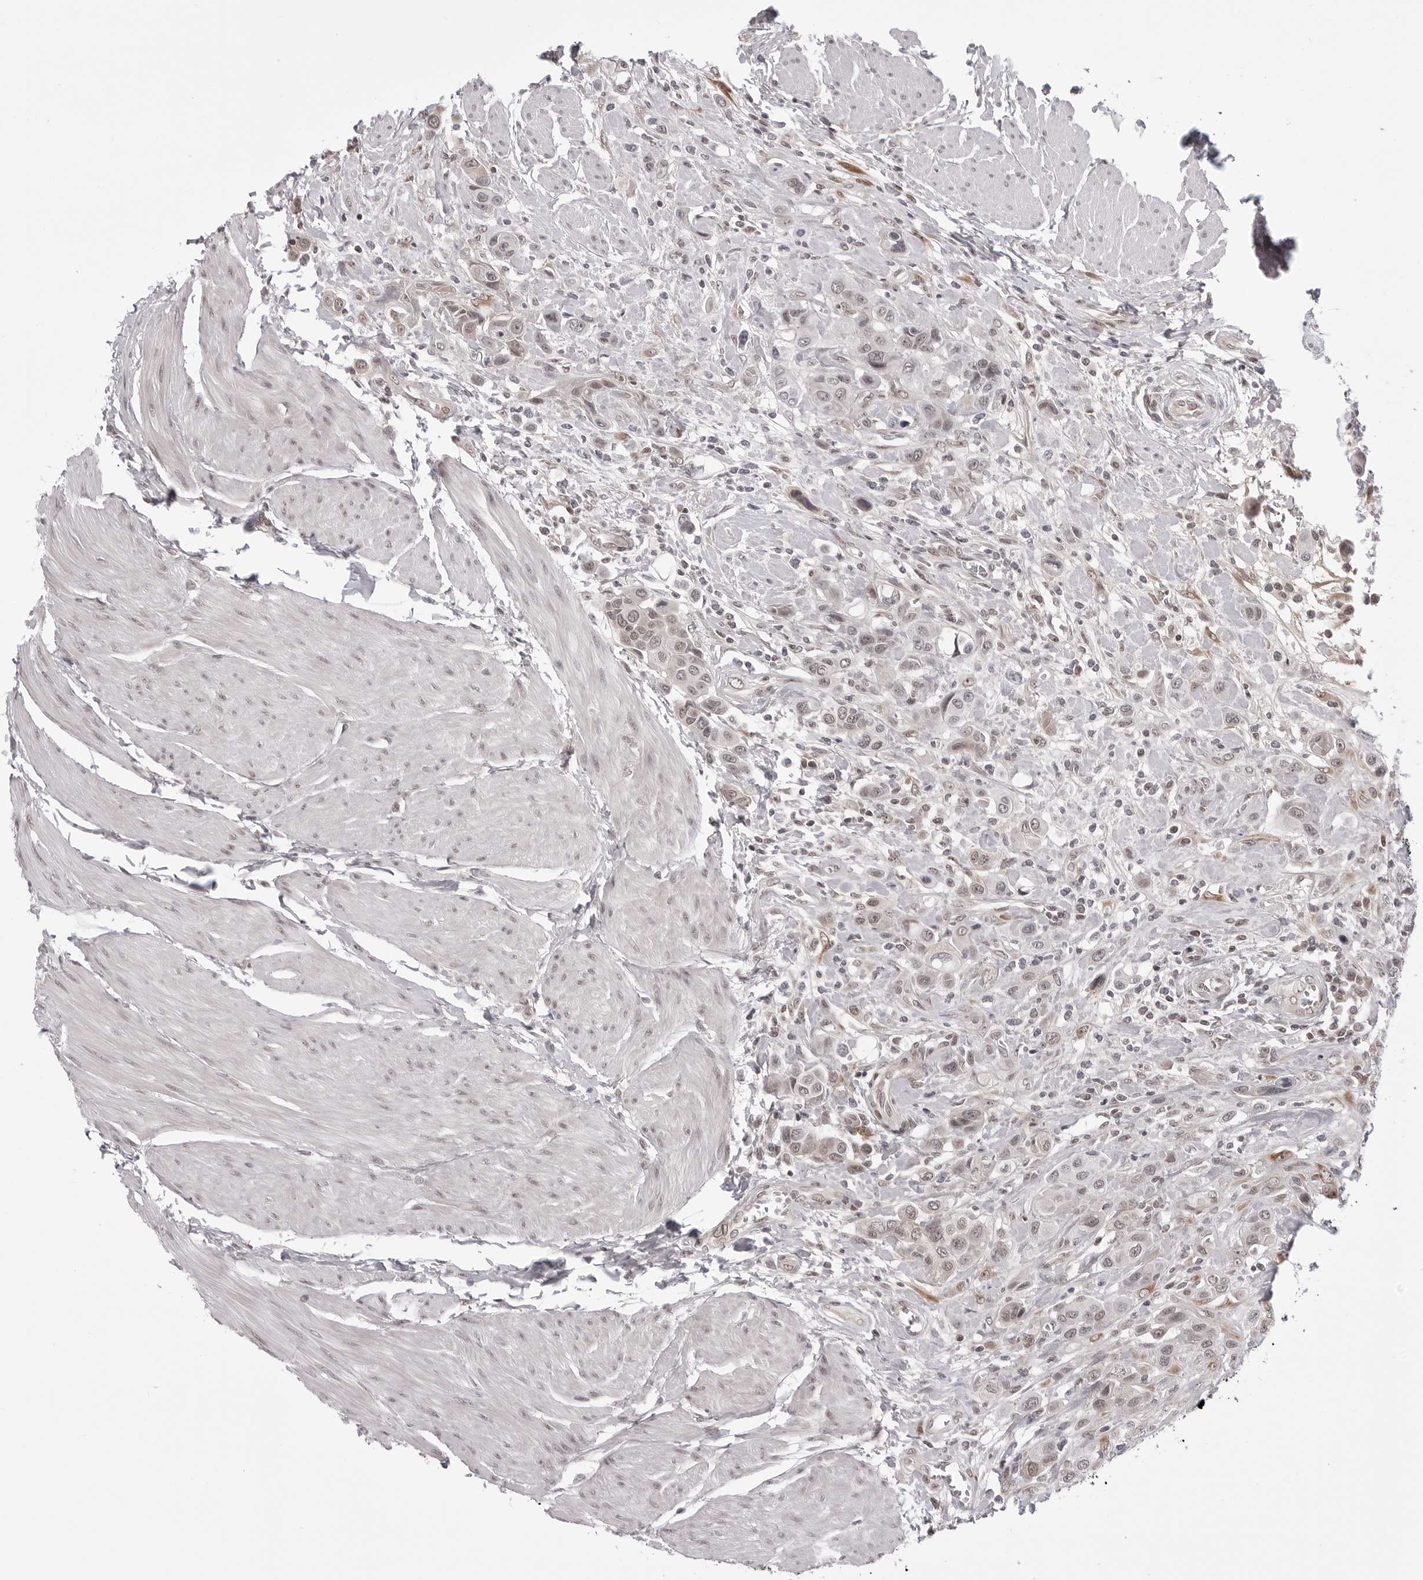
{"staining": {"intensity": "weak", "quantity": ">75%", "location": "nuclear"}, "tissue": "urothelial cancer", "cell_type": "Tumor cells", "image_type": "cancer", "snomed": [{"axis": "morphology", "description": "Urothelial carcinoma, High grade"}, {"axis": "topography", "description": "Urinary bladder"}], "caption": "Immunohistochemical staining of human urothelial cancer demonstrates low levels of weak nuclear protein expression in about >75% of tumor cells.", "gene": "PHF3", "patient": {"sex": "male", "age": 50}}